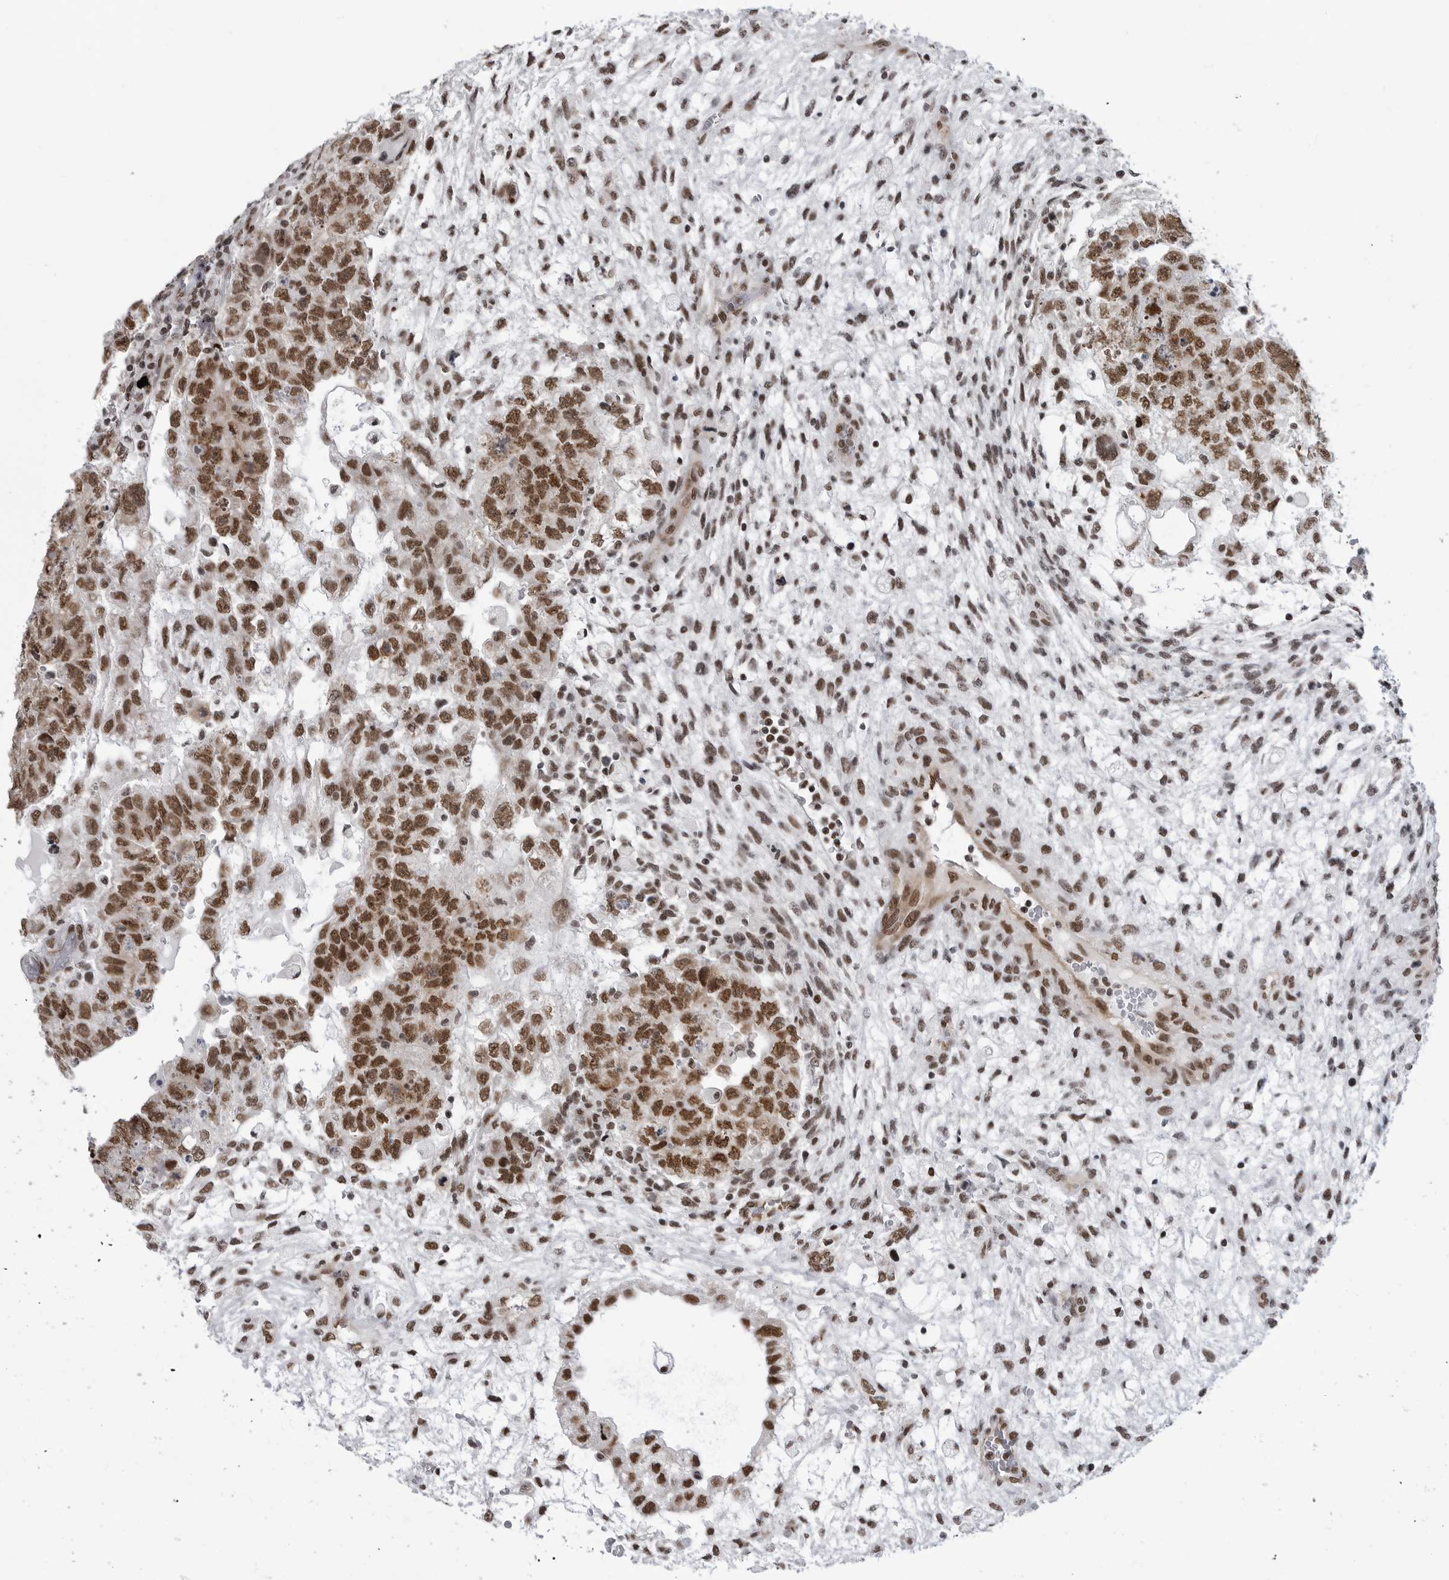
{"staining": {"intensity": "strong", "quantity": ">75%", "location": "nuclear"}, "tissue": "testis cancer", "cell_type": "Tumor cells", "image_type": "cancer", "snomed": [{"axis": "morphology", "description": "Carcinoma, Embryonal, NOS"}, {"axis": "topography", "description": "Testis"}], "caption": "Immunohistochemical staining of human testis cancer (embryonal carcinoma) shows strong nuclear protein expression in about >75% of tumor cells.", "gene": "RNF26", "patient": {"sex": "male", "age": 36}}